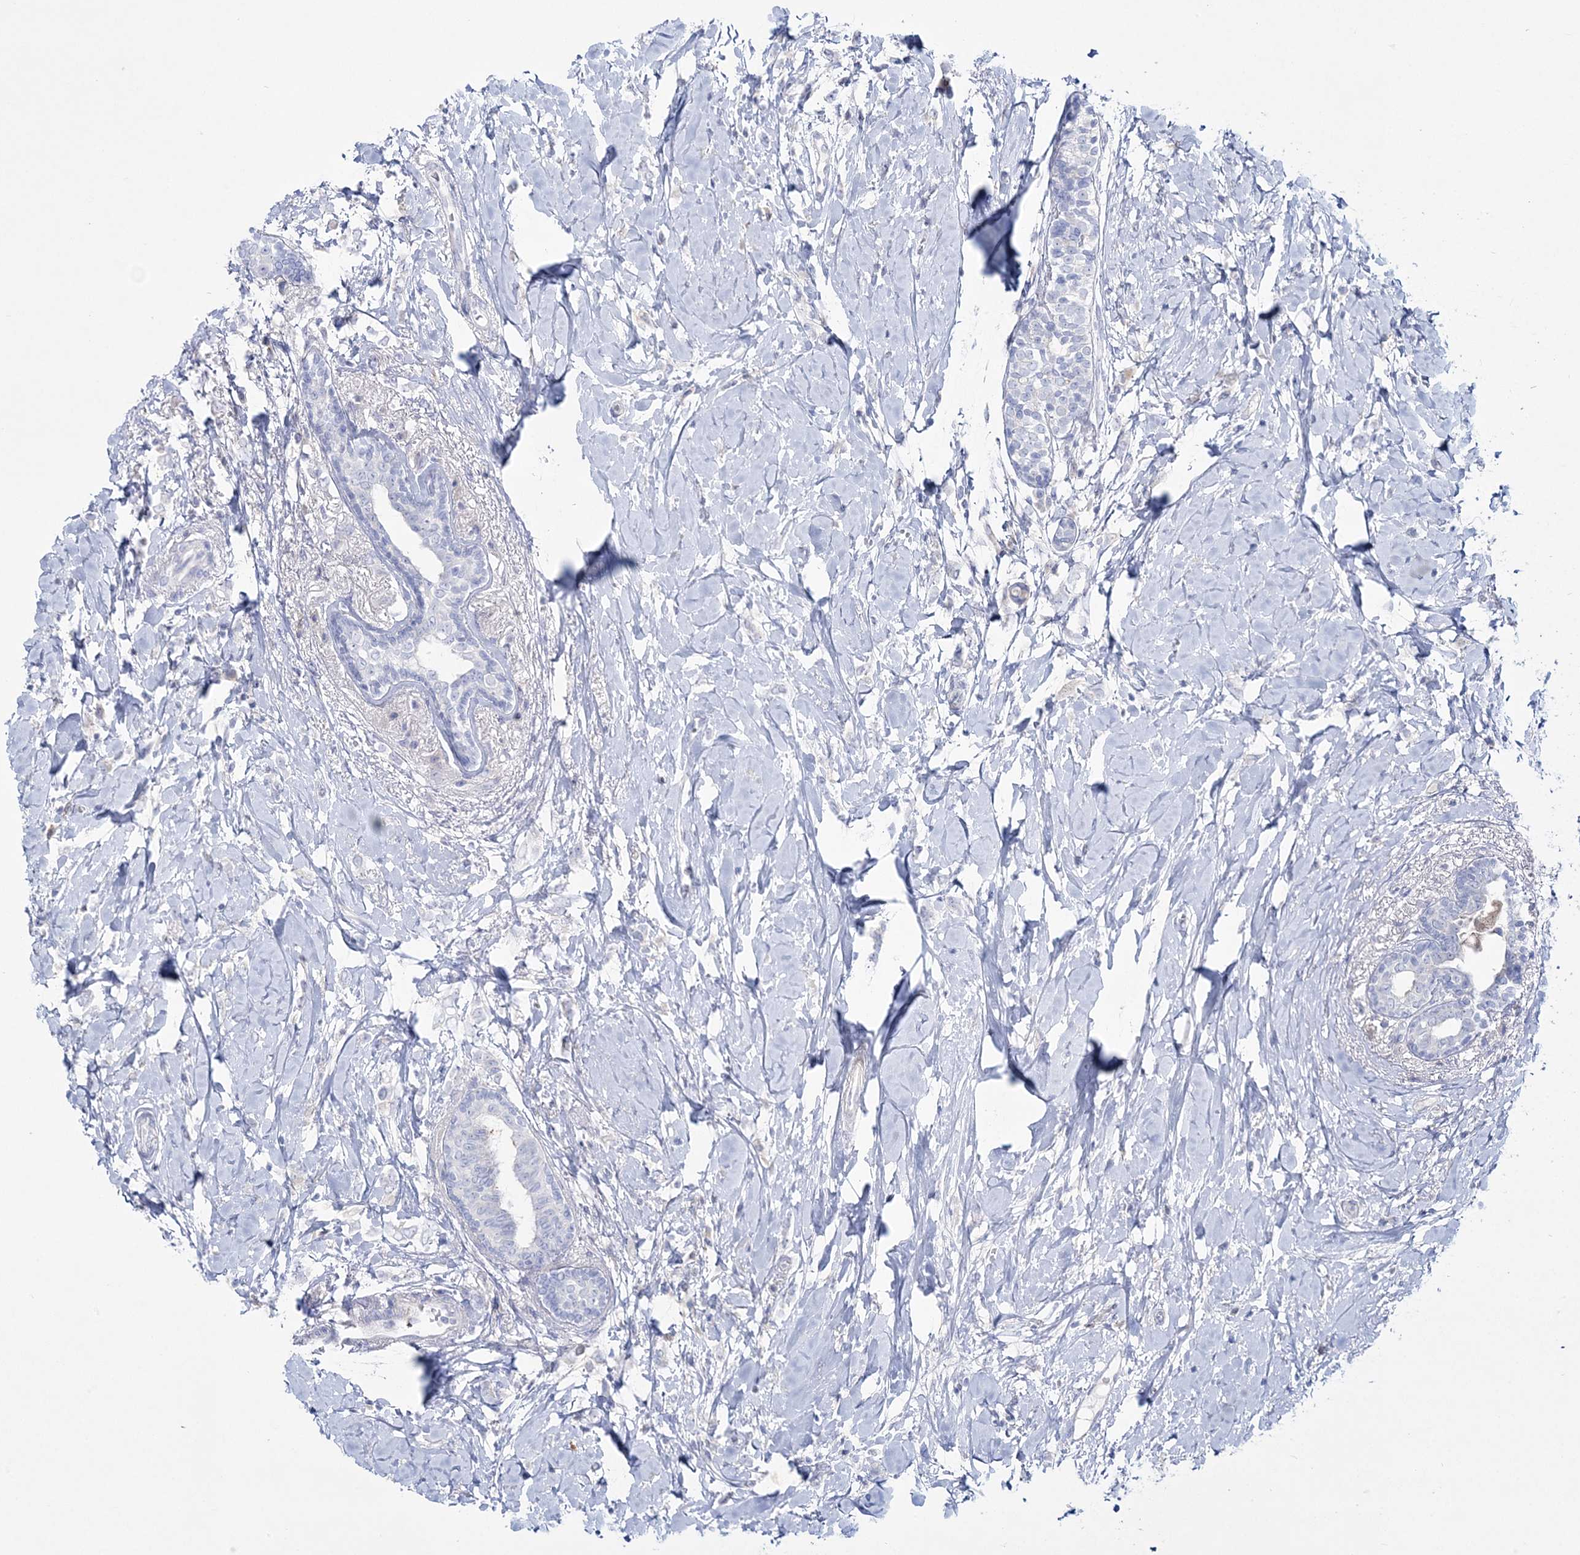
{"staining": {"intensity": "negative", "quantity": "none", "location": "none"}, "tissue": "breast cancer", "cell_type": "Tumor cells", "image_type": "cancer", "snomed": [{"axis": "morphology", "description": "Normal tissue, NOS"}, {"axis": "morphology", "description": "Lobular carcinoma"}, {"axis": "topography", "description": "Breast"}], "caption": "DAB immunohistochemical staining of human breast lobular carcinoma exhibits no significant expression in tumor cells. (DAB immunohistochemistry (IHC), high magnification).", "gene": "WDSUB1", "patient": {"sex": "female", "age": 47}}